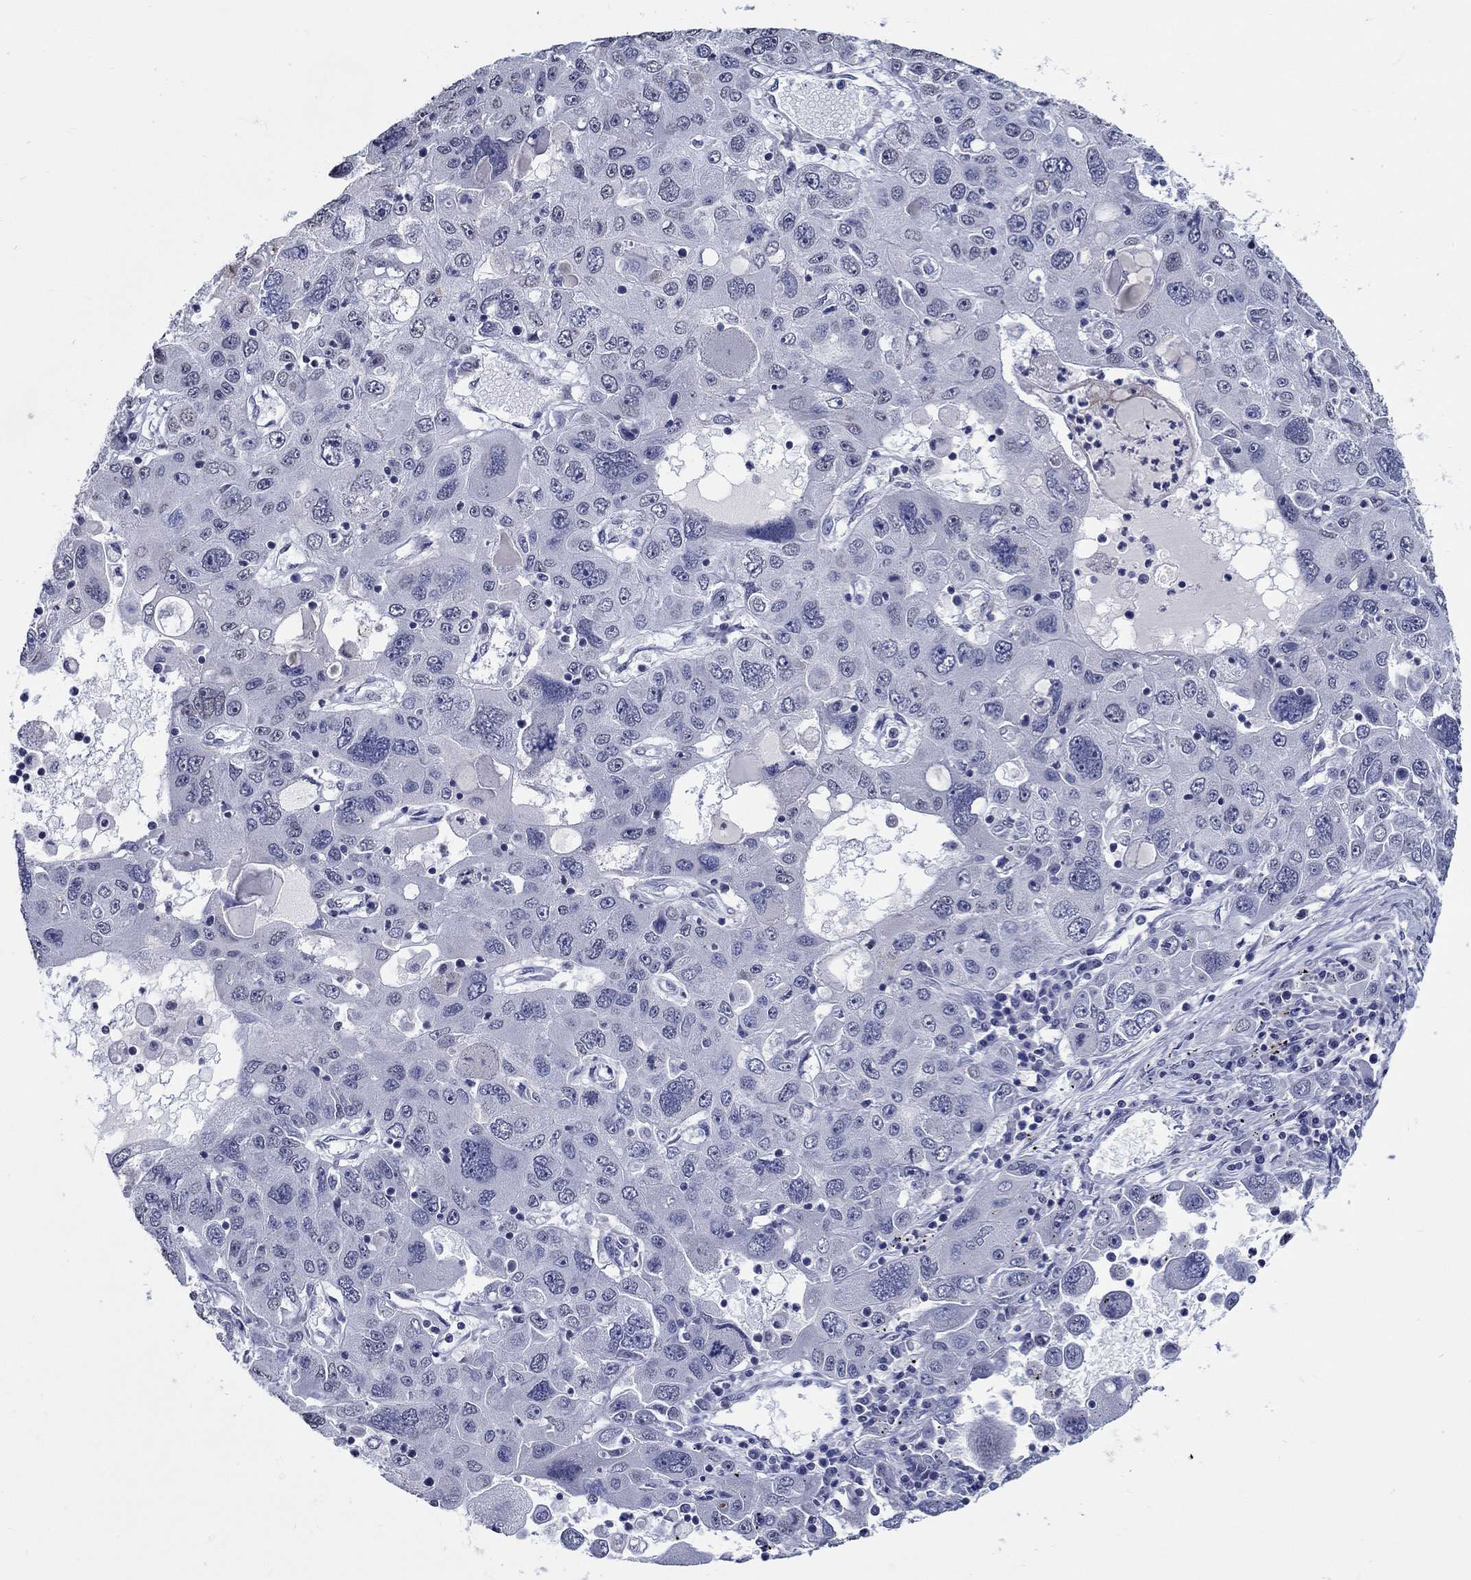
{"staining": {"intensity": "negative", "quantity": "none", "location": "none"}, "tissue": "stomach cancer", "cell_type": "Tumor cells", "image_type": "cancer", "snomed": [{"axis": "morphology", "description": "Adenocarcinoma, NOS"}, {"axis": "topography", "description": "Stomach"}], "caption": "Tumor cells are negative for brown protein staining in stomach cancer (adenocarcinoma).", "gene": "PDE1B", "patient": {"sex": "male", "age": 56}}